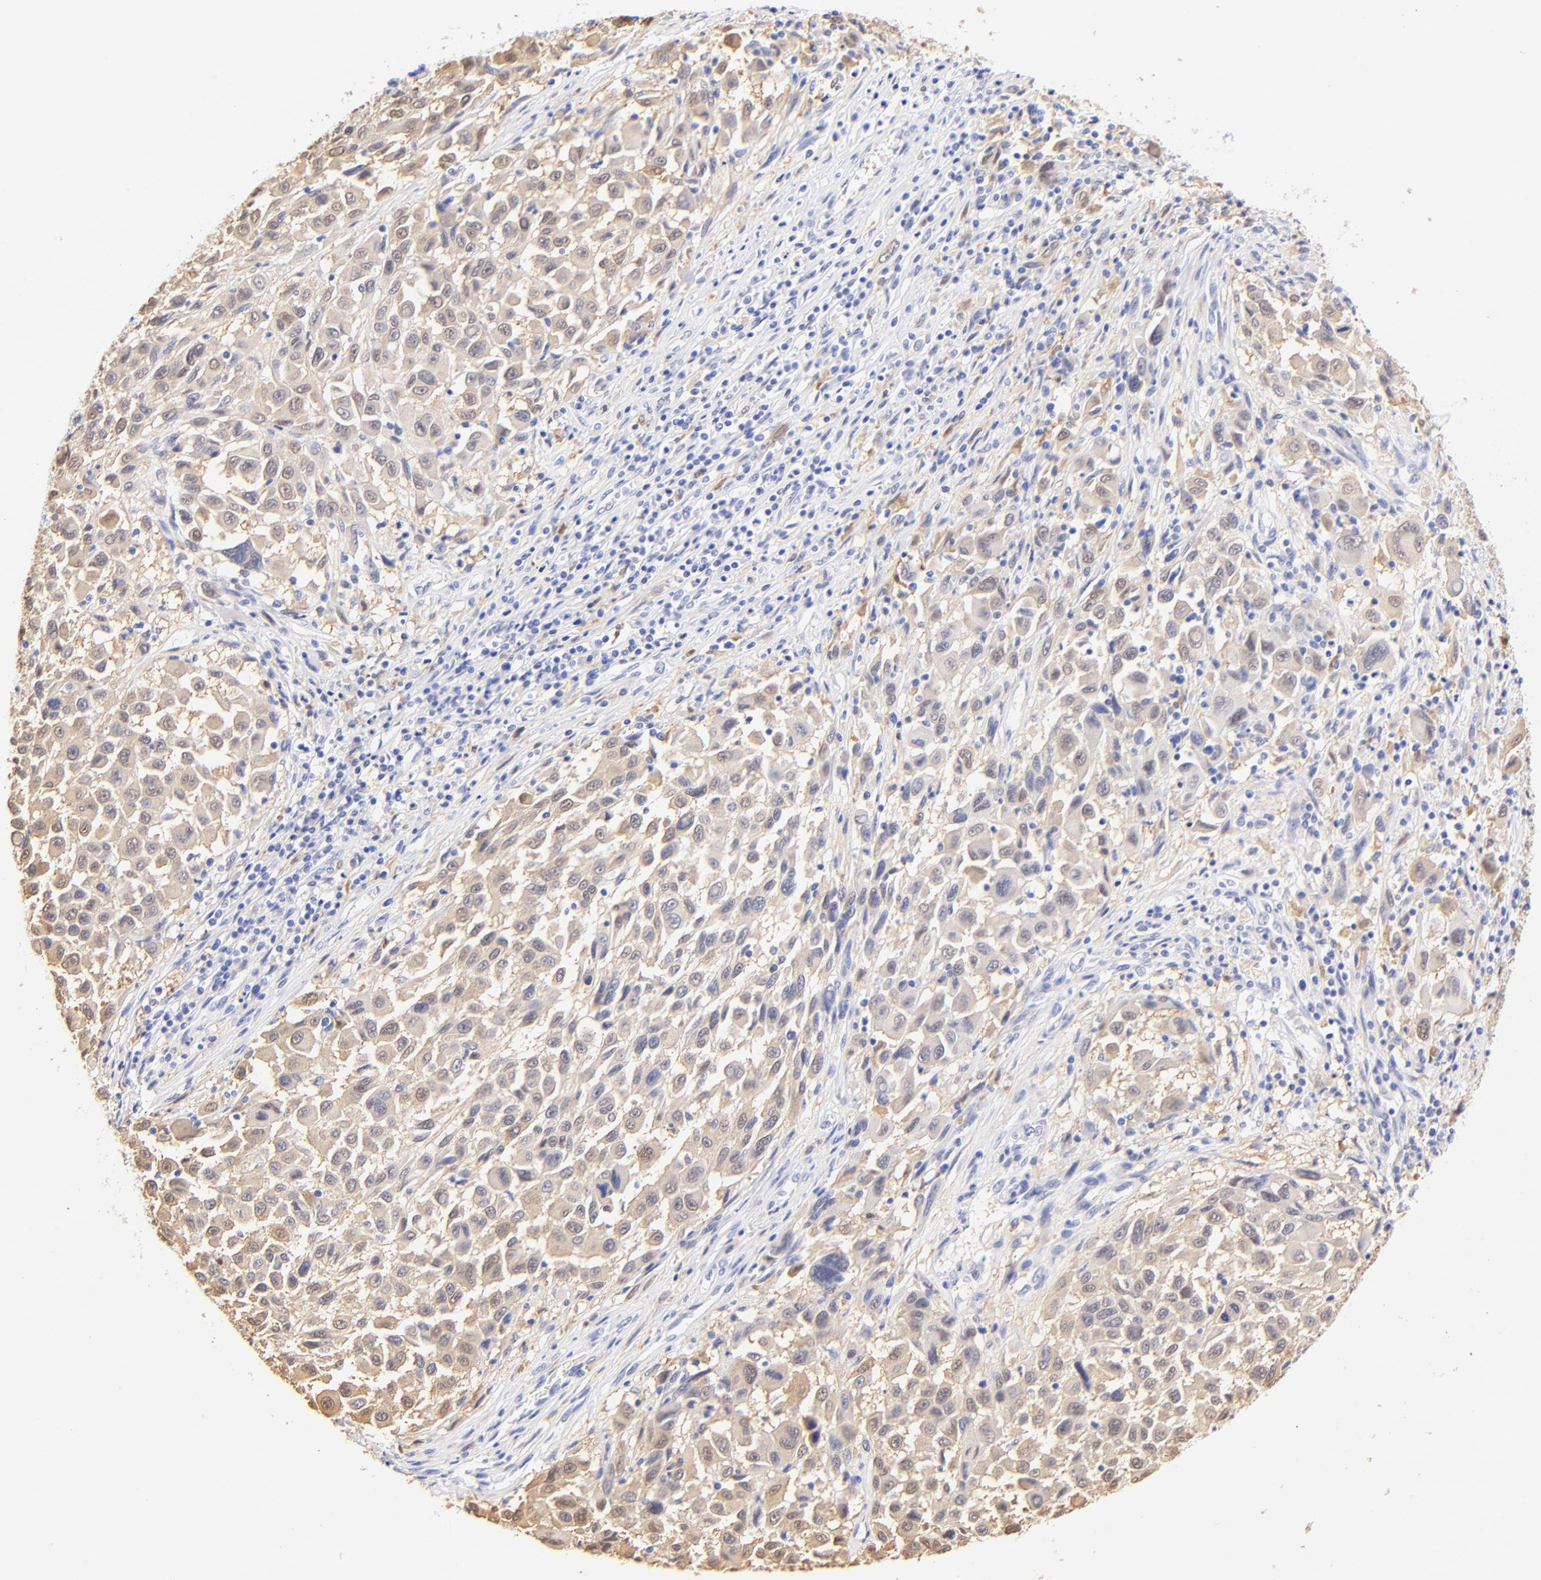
{"staining": {"intensity": "weak", "quantity": ">75%", "location": "cytoplasmic/membranous"}, "tissue": "melanoma", "cell_type": "Tumor cells", "image_type": "cancer", "snomed": [{"axis": "morphology", "description": "Malignant melanoma, Metastatic site"}, {"axis": "topography", "description": "Lymph node"}], "caption": "Melanoma tissue exhibits weak cytoplasmic/membranous expression in about >75% of tumor cells (DAB IHC with brightfield microscopy, high magnification).", "gene": "ALDH1A1", "patient": {"sex": "male", "age": 61}}